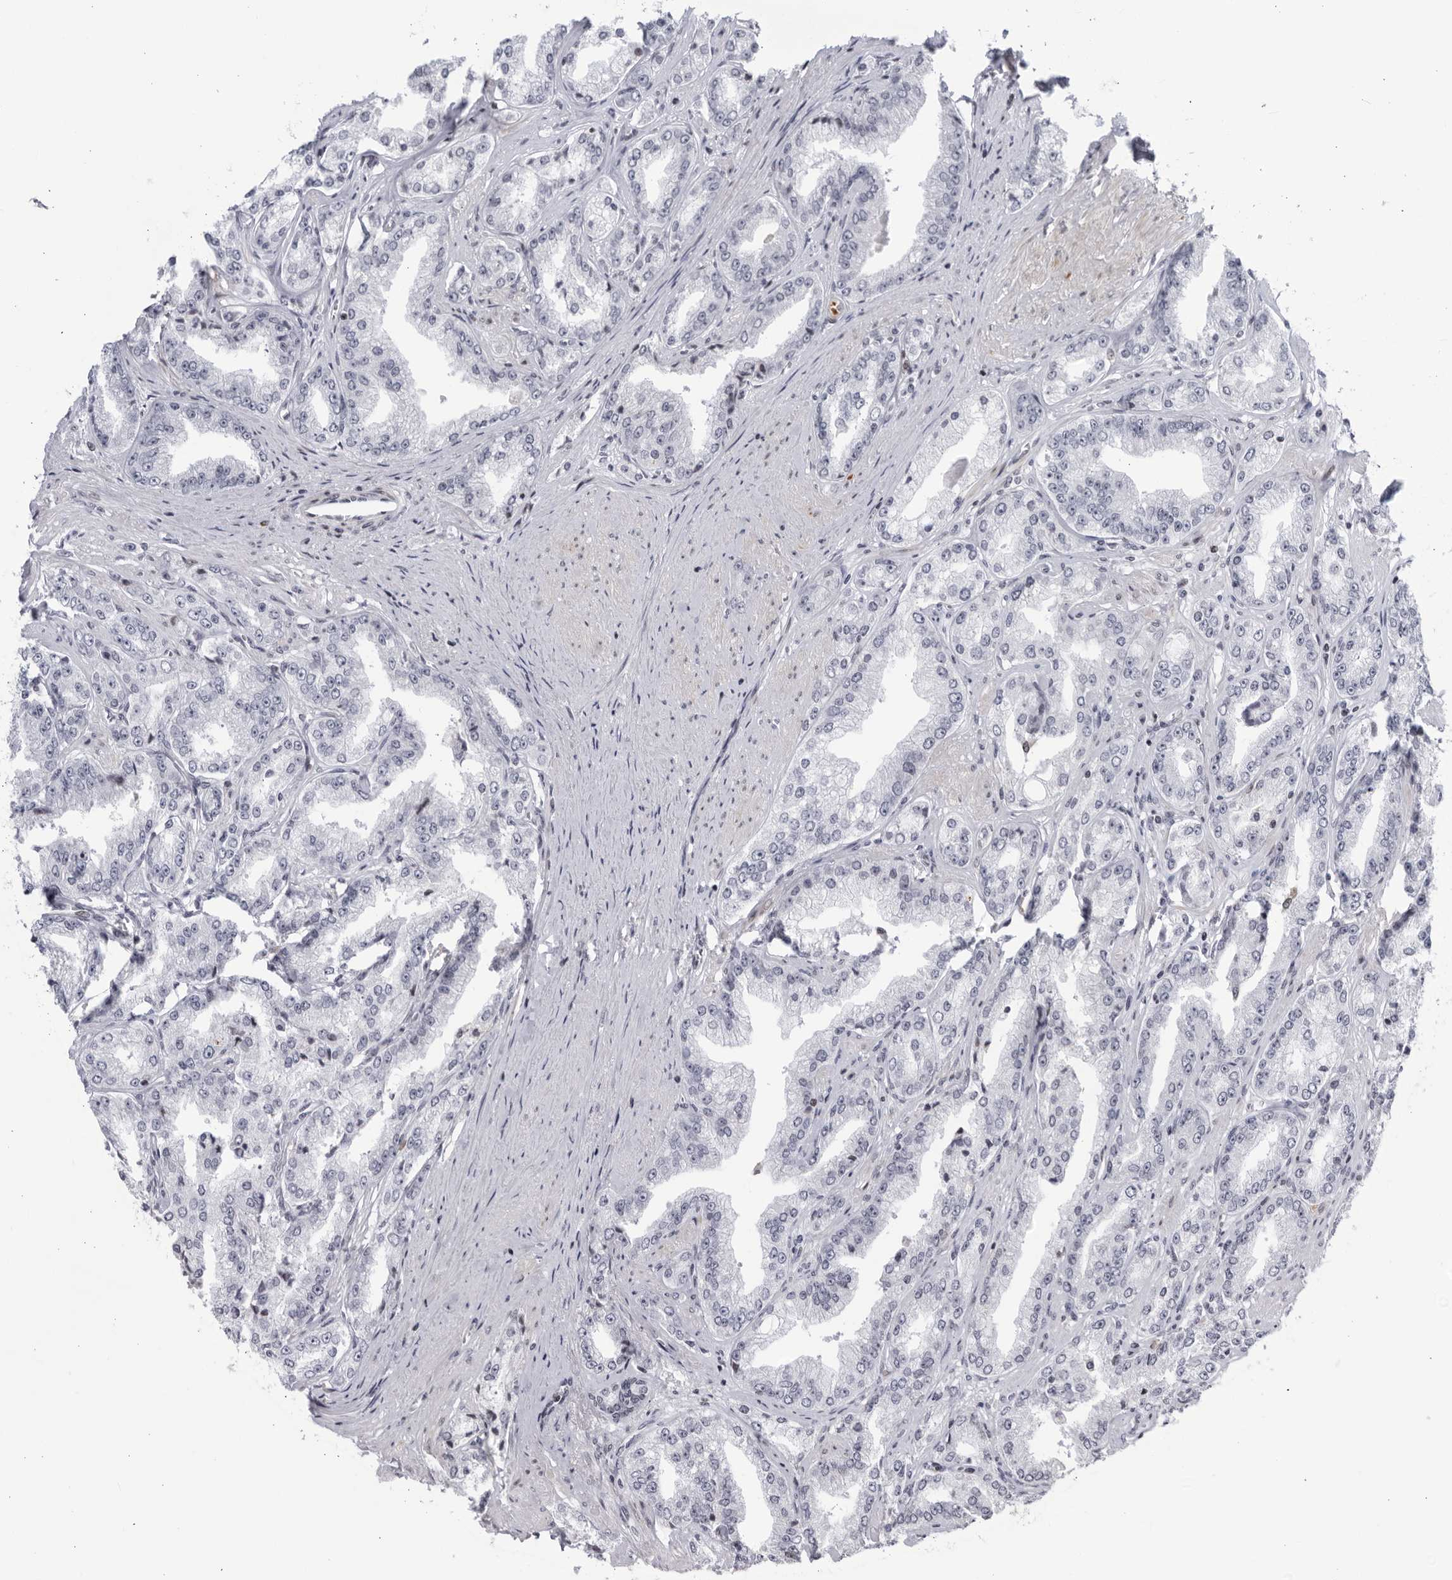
{"staining": {"intensity": "negative", "quantity": "none", "location": "none"}, "tissue": "prostate cancer", "cell_type": "Tumor cells", "image_type": "cancer", "snomed": [{"axis": "morphology", "description": "Adenocarcinoma, High grade"}, {"axis": "topography", "description": "Prostate"}], "caption": "The immunohistochemistry micrograph has no significant positivity in tumor cells of prostate adenocarcinoma (high-grade) tissue.", "gene": "DTL", "patient": {"sex": "male", "age": 71}}